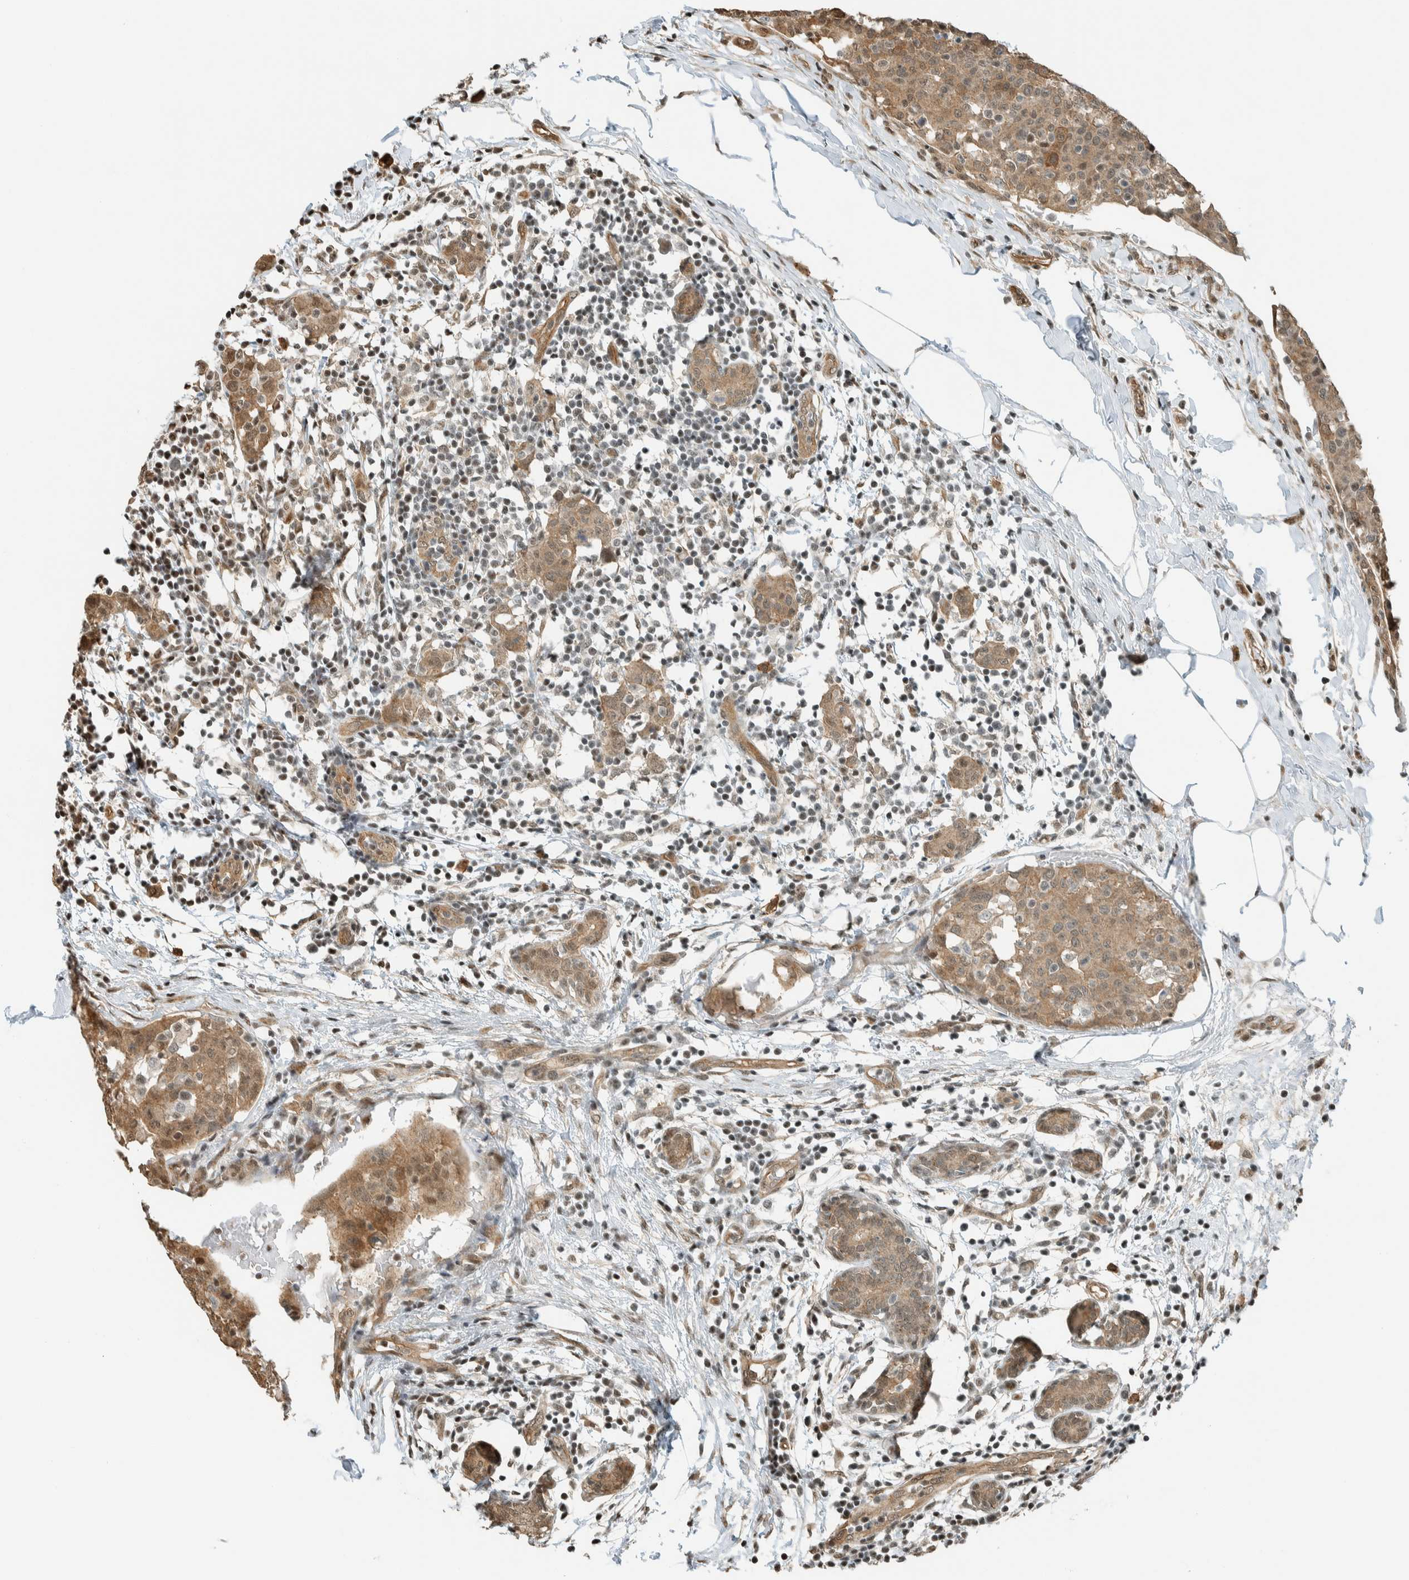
{"staining": {"intensity": "moderate", "quantity": ">75%", "location": "cytoplasmic/membranous"}, "tissue": "breast cancer", "cell_type": "Tumor cells", "image_type": "cancer", "snomed": [{"axis": "morphology", "description": "Normal tissue, NOS"}, {"axis": "morphology", "description": "Duct carcinoma"}, {"axis": "topography", "description": "Breast"}], "caption": "Immunohistochemical staining of human breast cancer shows moderate cytoplasmic/membranous protein positivity in about >75% of tumor cells. The staining is performed using DAB brown chromogen to label protein expression. The nuclei are counter-stained blue using hematoxylin.", "gene": "NIBAN2", "patient": {"sex": "female", "age": 37}}